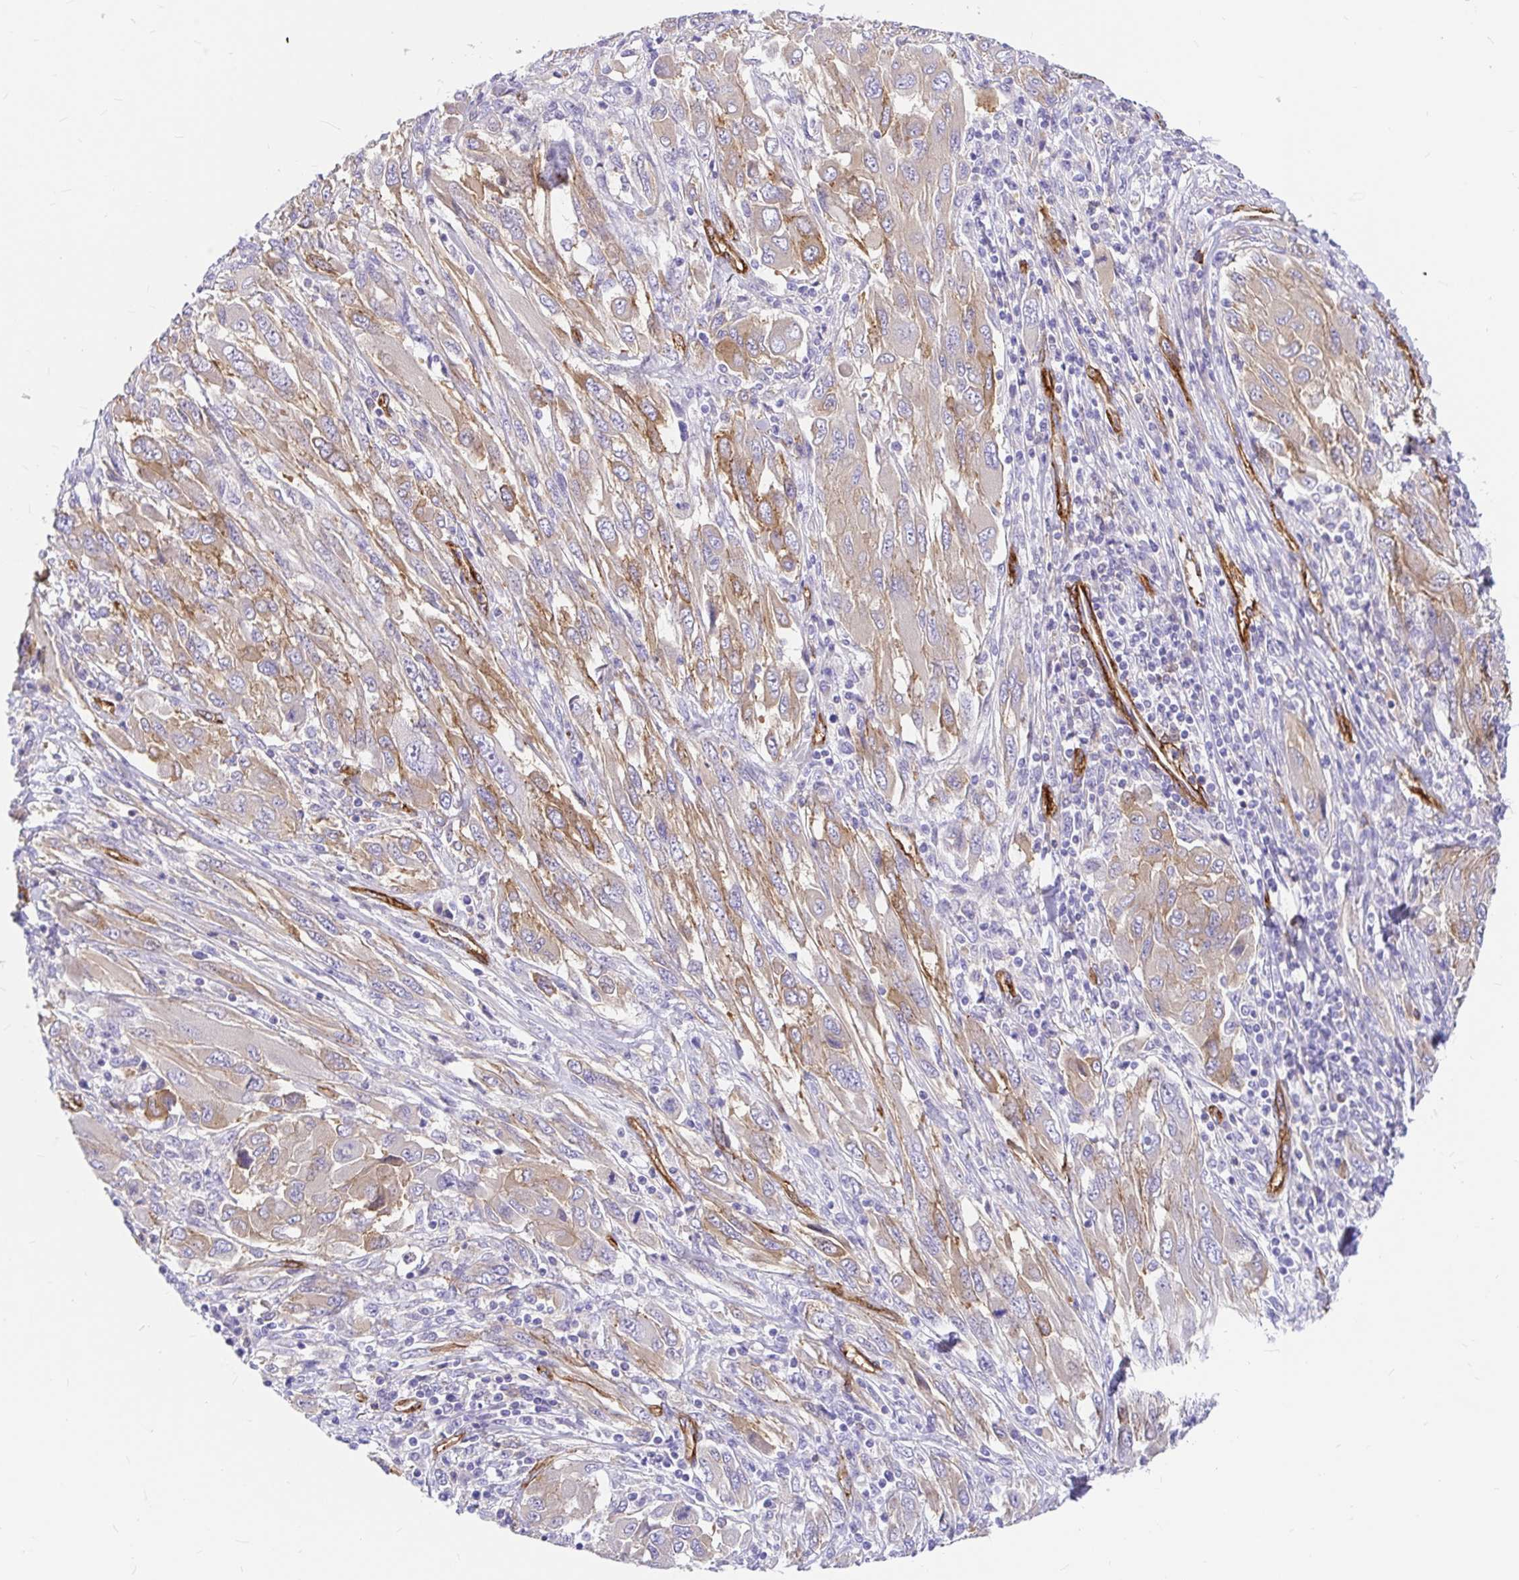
{"staining": {"intensity": "moderate", "quantity": "25%-75%", "location": "cytoplasmic/membranous"}, "tissue": "melanoma", "cell_type": "Tumor cells", "image_type": "cancer", "snomed": [{"axis": "morphology", "description": "Malignant melanoma, NOS"}, {"axis": "topography", "description": "Skin"}], "caption": "DAB (3,3'-diaminobenzidine) immunohistochemical staining of malignant melanoma shows moderate cytoplasmic/membranous protein expression in approximately 25%-75% of tumor cells. The protein of interest is stained brown, and the nuclei are stained in blue (DAB IHC with brightfield microscopy, high magnification).", "gene": "MYO1B", "patient": {"sex": "female", "age": 91}}